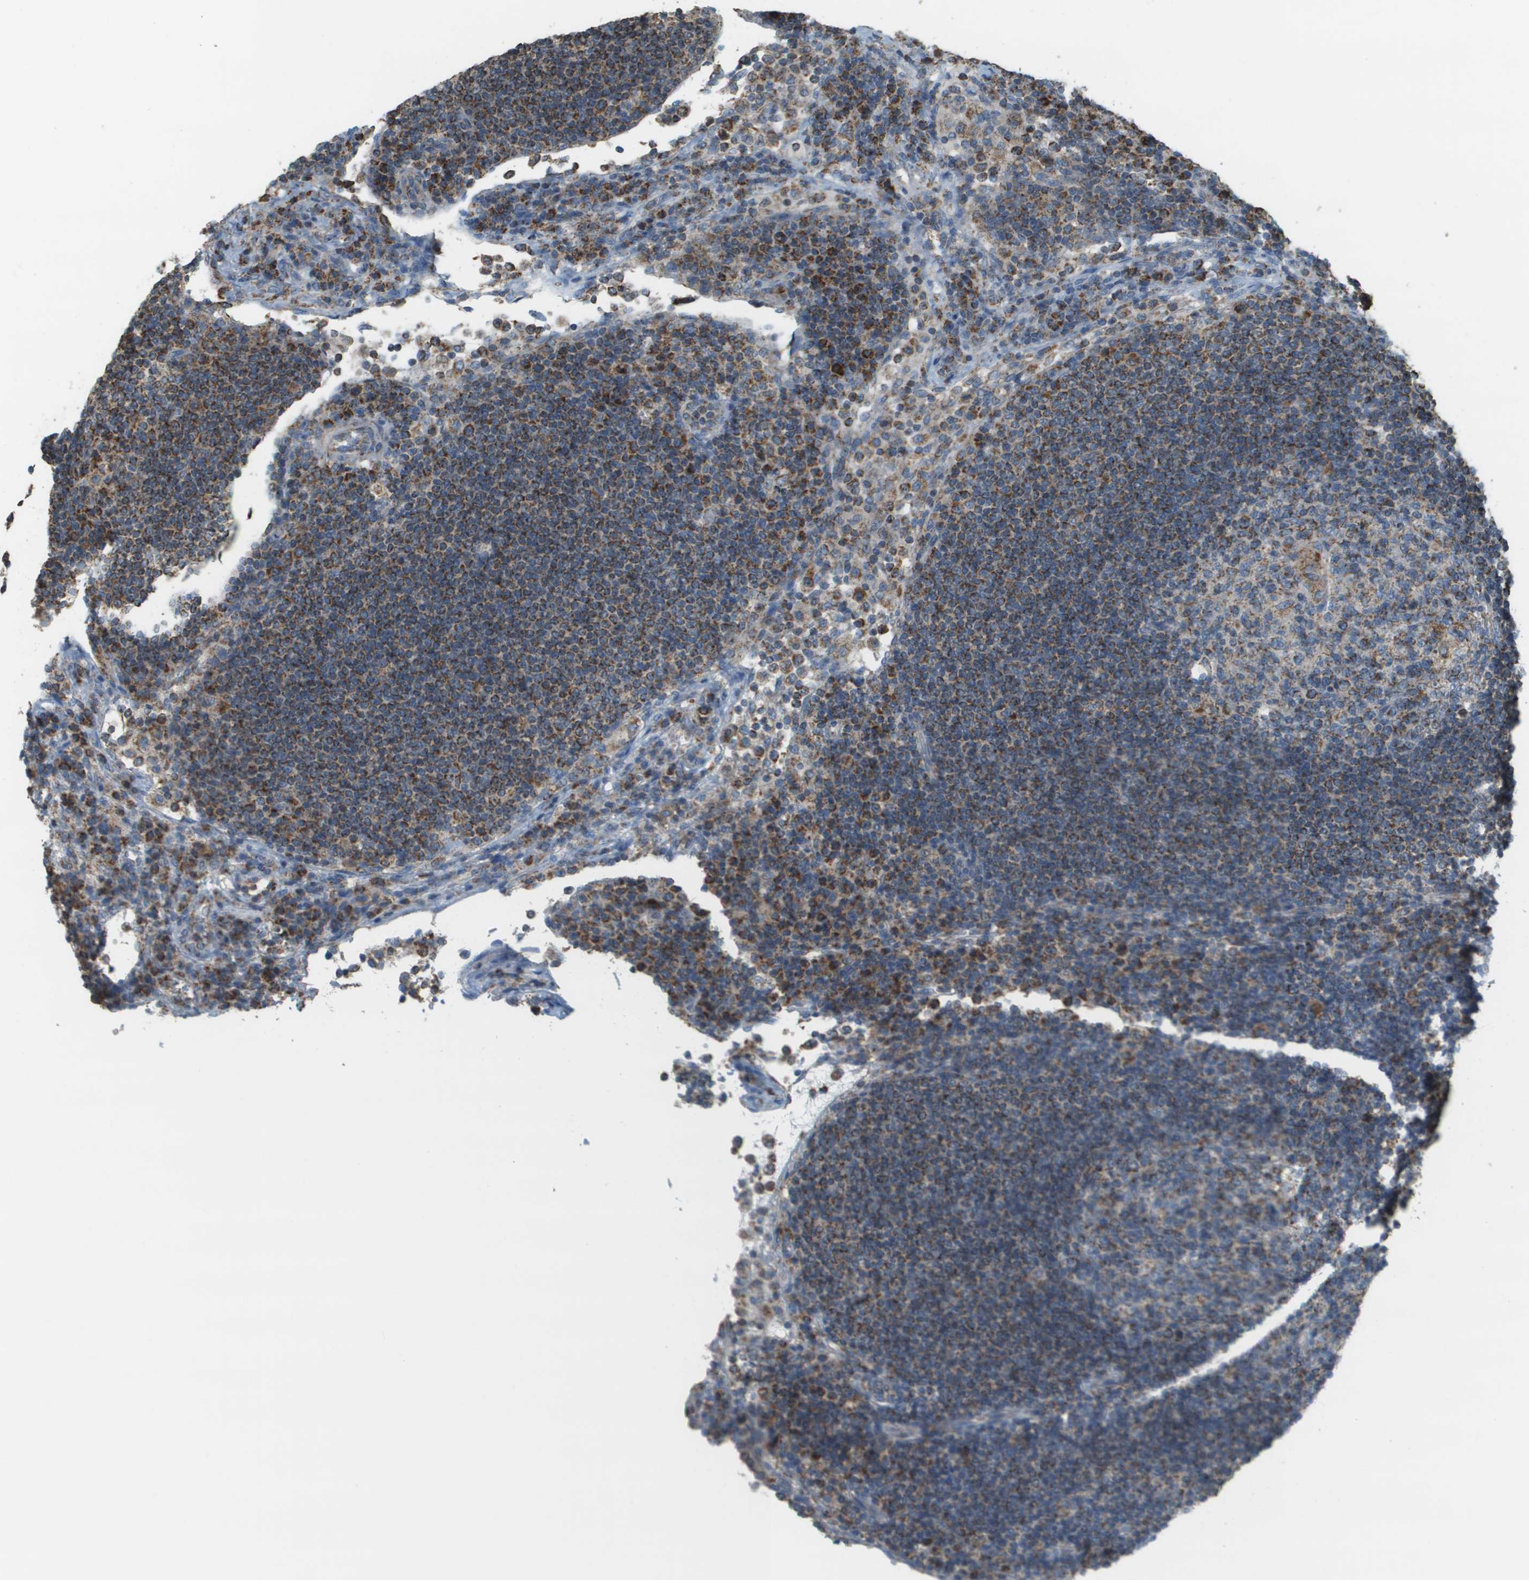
{"staining": {"intensity": "moderate", "quantity": "<25%", "location": "cytoplasmic/membranous"}, "tissue": "lymph node", "cell_type": "Germinal center cells", "image_type": "normal", "snomed": [{"axis": "morphology", "description": "Normal tissue, NOS"}, {"axis": "topography", "description": "Lymph node"}], "caption": "This image displays immunohistochemistry (IHC) staining of benign lymph node, with low moderate cytoplasmic/membranous expression in about <25% of germinal center cells.", "gene": "FH", "patient": {"sex": "female", "age": 53}}